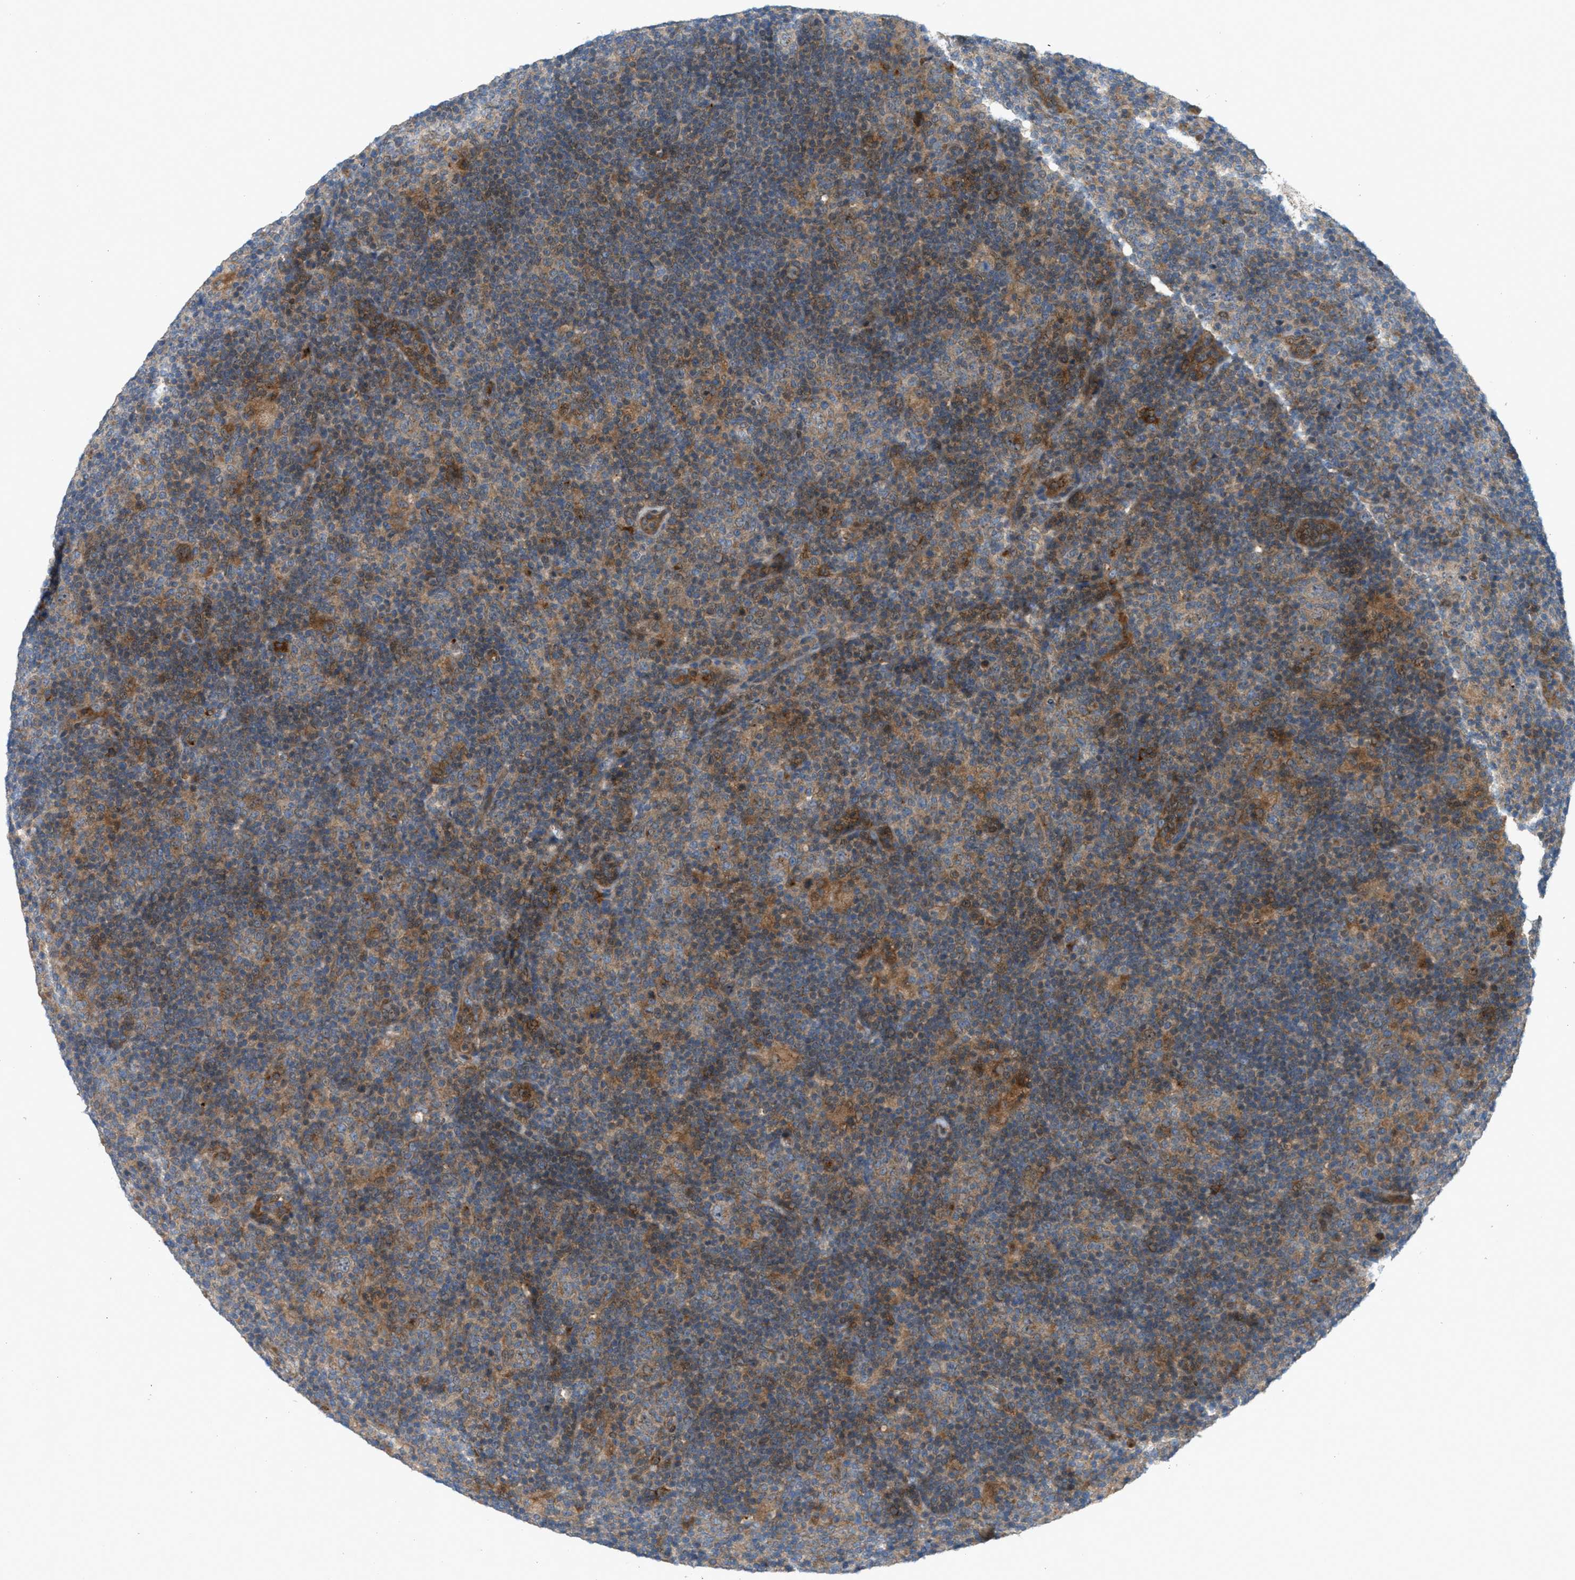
{"staining": {"intensity": "moderate", "quantity": ">75%", "location": "cytoplasmic/membranous"}, "tissue": "lymphoma", "cell_type": "Tumor cells", "image_type": "cancer", "snomed": [{"axis": "morphology", "description": "Hodgkin's disease, NOS"}, {"axis": "topography", "description": "Lymph node"}], "caption": "Immunohistochemistry staining of lymphoma, which reveals medium levels of moderate cytoplasmic/membranous expression in approximately >75% of tumor cells indicating moderate cytoplasmic/membranous protein staining. The staining was performed using DAB (3,3'-diaminobenzidine) (brown) for protein detection and nuclei were counterstained in hematoxylin (blue).", "gene": "CYB5D1", "patient": {"sex": "female", "age": 57}}